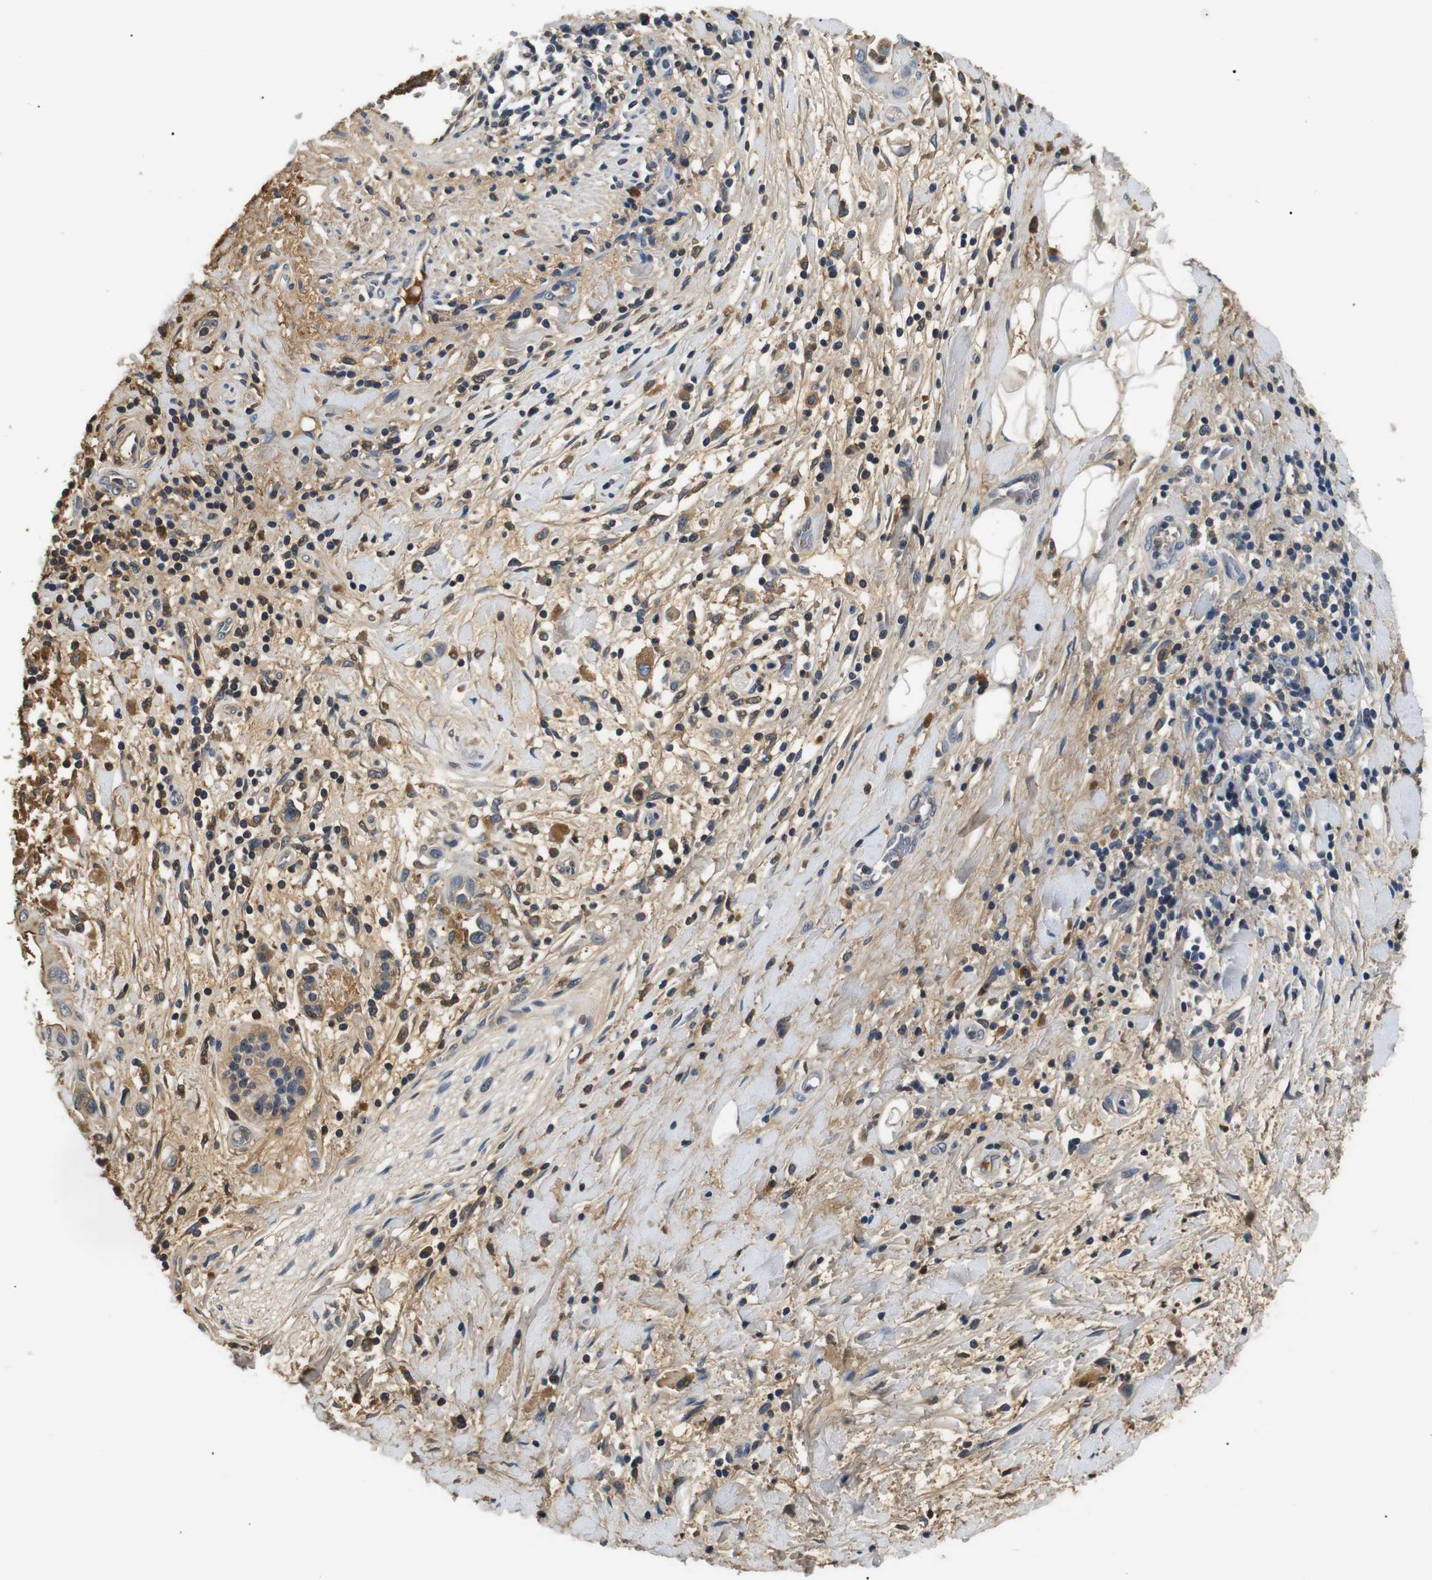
{"staining": {"intensity": "moderate", "quantity": "<25%", "location": "cytoplasmic/membranous,nuclear"}, "tissue": "pancreatic cancer", "cell_type": "Tumor cells", "image_type": "cancer", "snomed": [{"axis": "morphology", "description": "Adenocarcinoma, NOS"}, {"axis": "topography", "description": "Pancreas"}], "caption": "Protein staining exhibits moderate cytoplasmic/membranous and nuclear positivity in about <25% of tumor cells in pancreatic cancer (adenocarcinoma).", "gene": "LHCGR", "patient": {"sex": "male", "age": 55}}